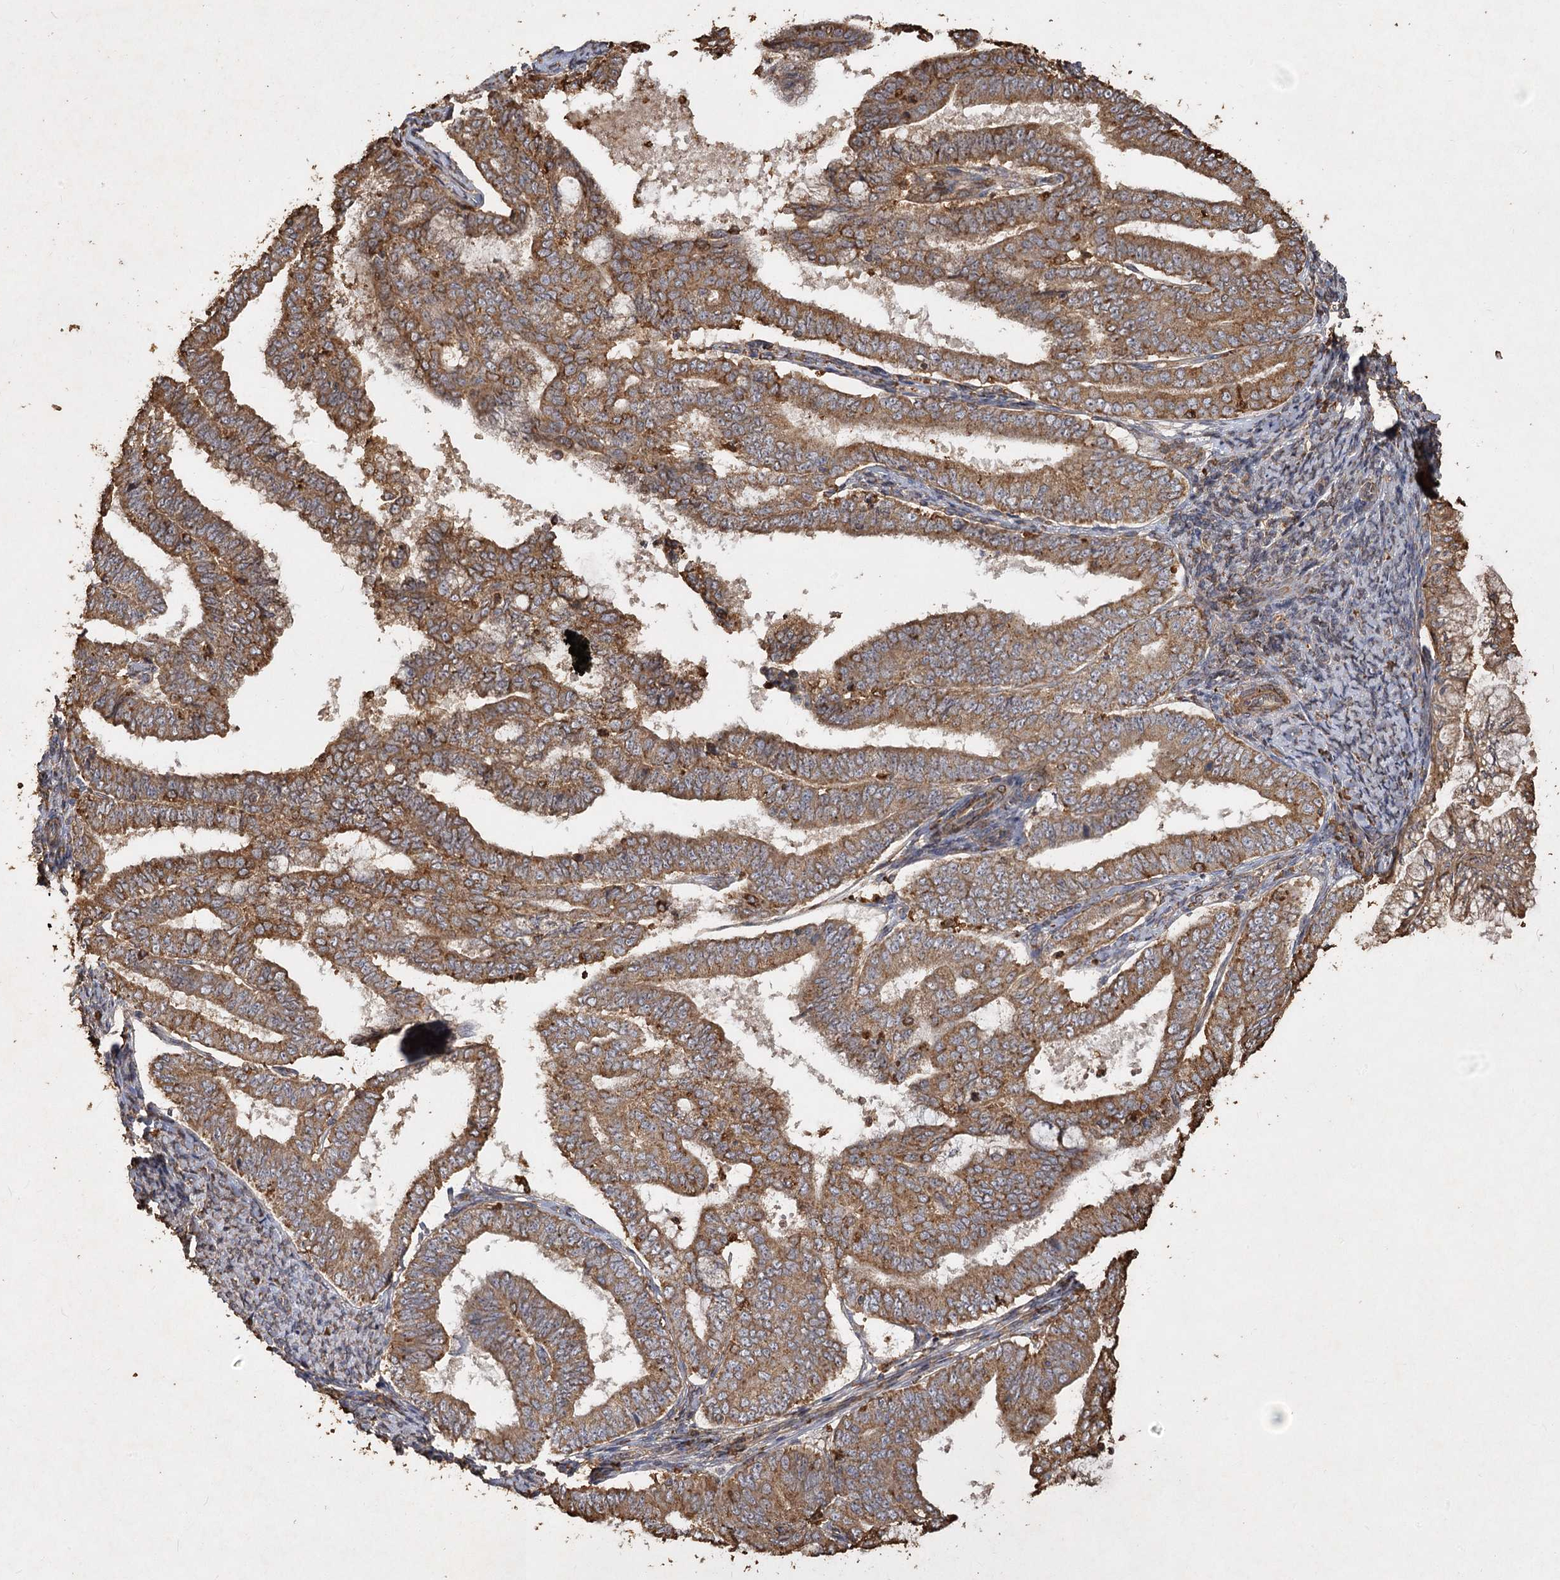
{"staining": {"intensity": "moderate", "quantity": ">75%", "location": "cytoplasmic/membranous"}, "tissue": "endometrial cancer", "cell_type": "Tumor cells", "image_type": "cancer", "snomed": [{"axis": "morphology", "description": "Adenocarcinoma, NOS"}, {"axis": "topography", "description": "Endometrium"}], "caption": "Protein analysis of adenocarcinoma (endometrial) tissue shows moderate cytoplasmic/membranous expression in approximately >75% of tumor cells. The protein of interest is shown in brown color, while the nuclei are stained blue.", "gene": "PIK3C2A", "patient": {"sex": "female", "age": 63}}